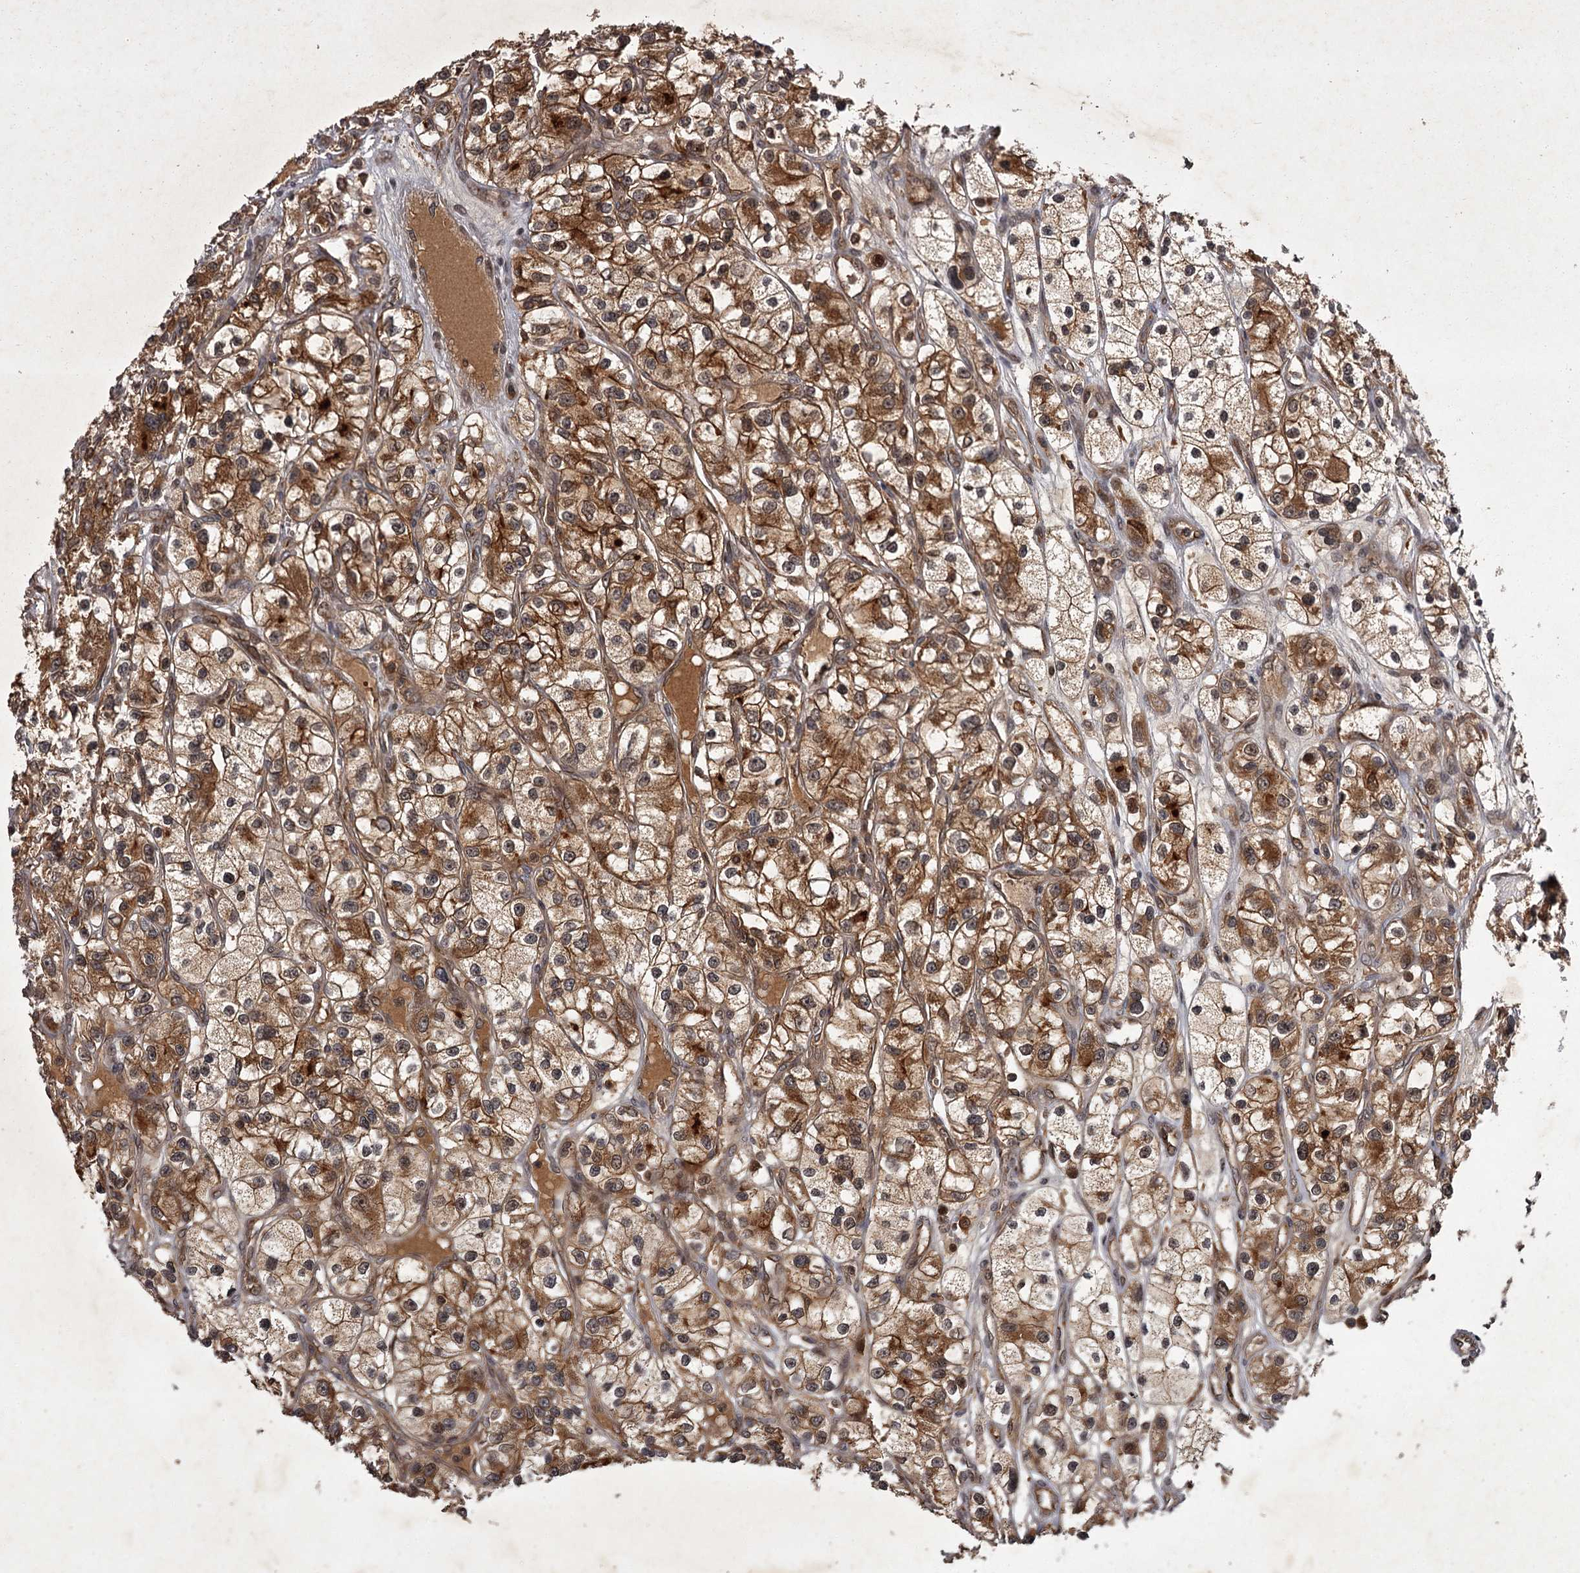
{"staining": {"intensity": "strong", "quantity": ">75%", "location": "cytoplasmic/membranous,nuclear"}, "tissue": "renal cancer", "cell_type": "Tumor cells", "image_type": "cancer", "snomed": [{"axis": "morphology", "description": "Adenocarcinoma, NOS"}, {"axis": "topography", "description": "Kidney"}], "caption": "Adenocarcinoma (renal) stained with a protein marker displays strong staining in tumor cells.", "gene": "TBC1D23", "patient": {"sex": "female", "age": 57}}